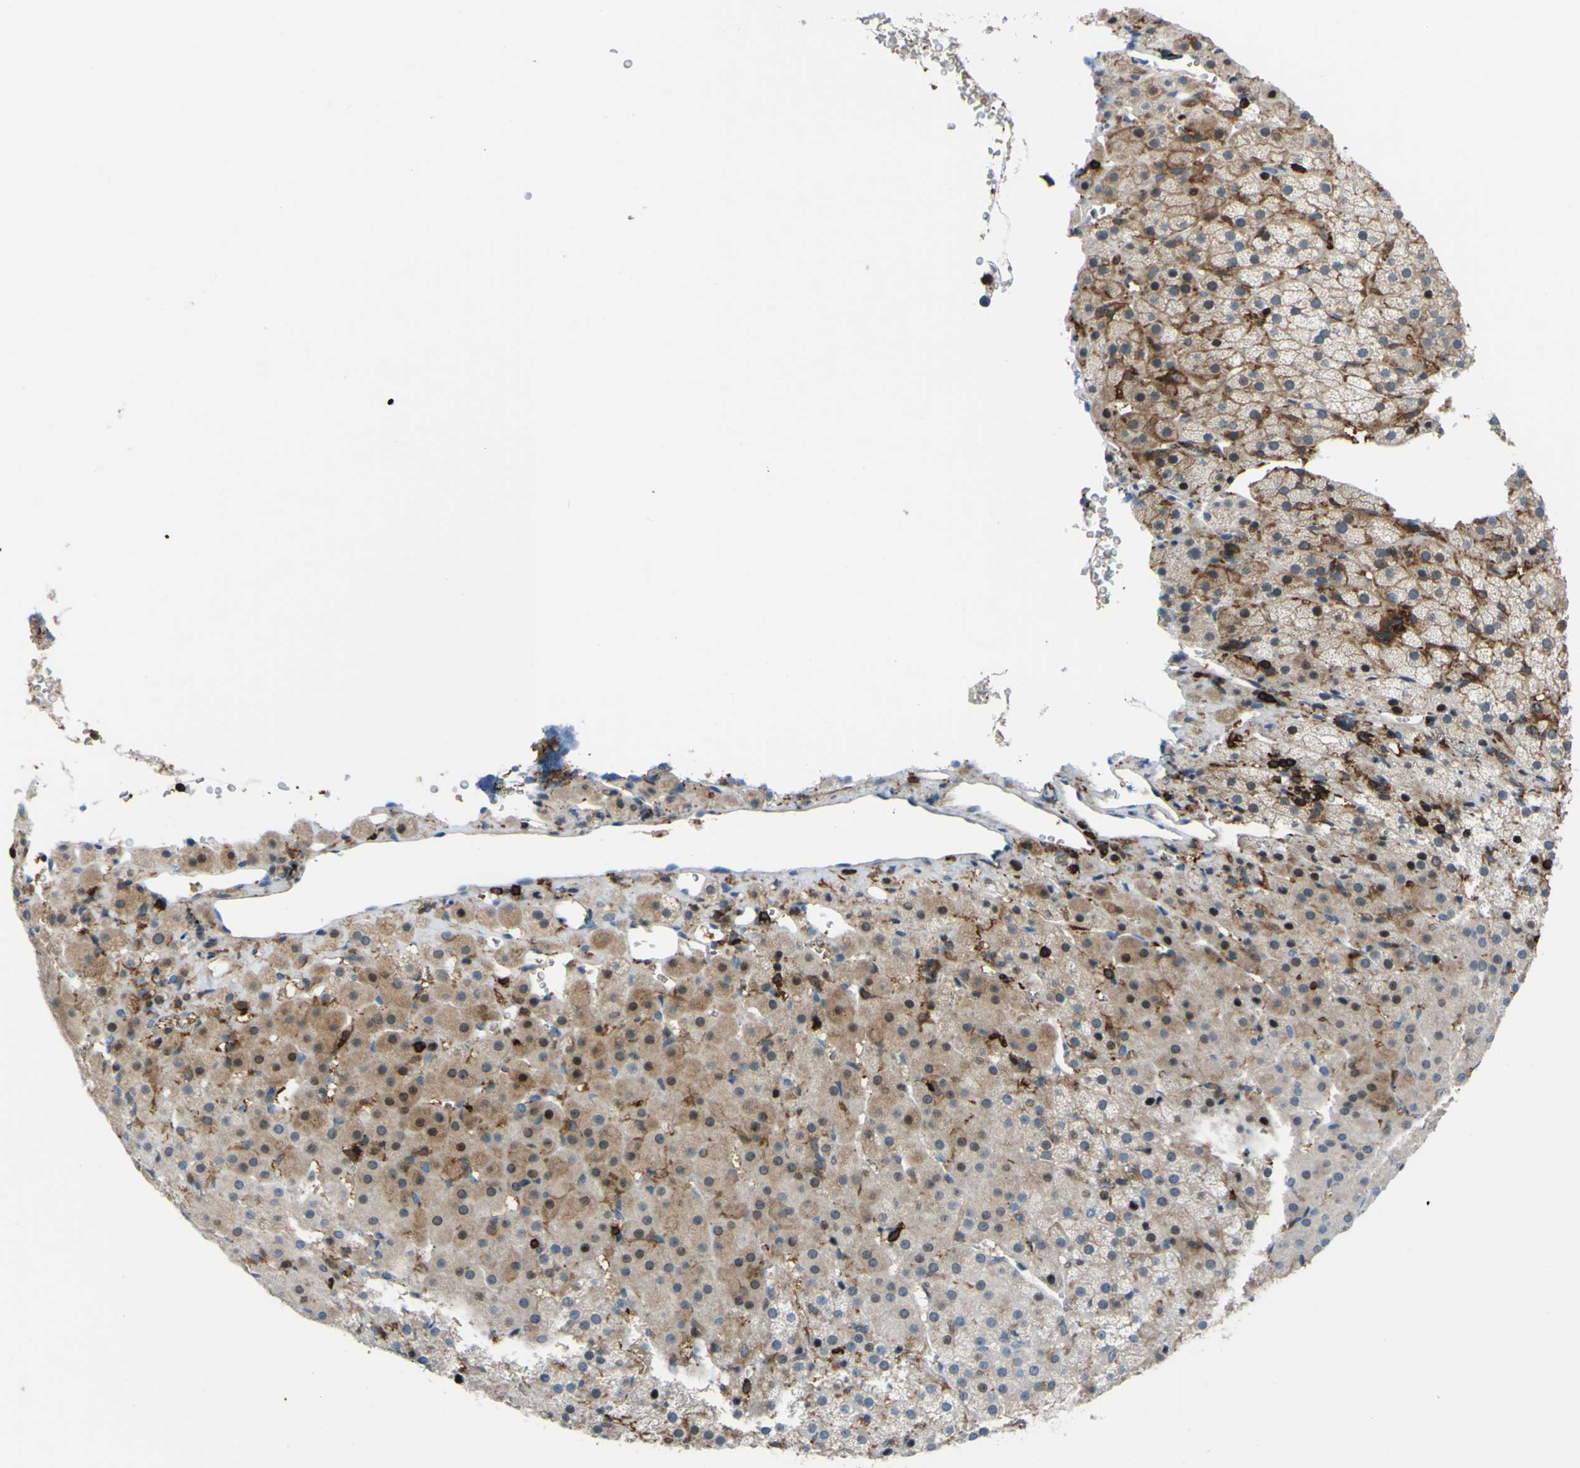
{"staining": {"intensity": "weak", "quantity": "<25%", "location": "cytoplasmic/membranous"}, "tissue": "adrenal gland", "cell_type": "Glandular cells", "image_type": "normal", "snomed": [{"axis": "morphology", "description": "Normal tissue, NOS"}, {"axis": "topography", "description": "Adrenal gland"}], "caption": "High power microscopy micrograph of an immunohistochemistry (IHC) photomicrograph of unremarkable adrenal gland, revealing no significant expression in glandular cells.", "gene": "PCDHB5", "patient": {"sex": "female", "age": 57}}